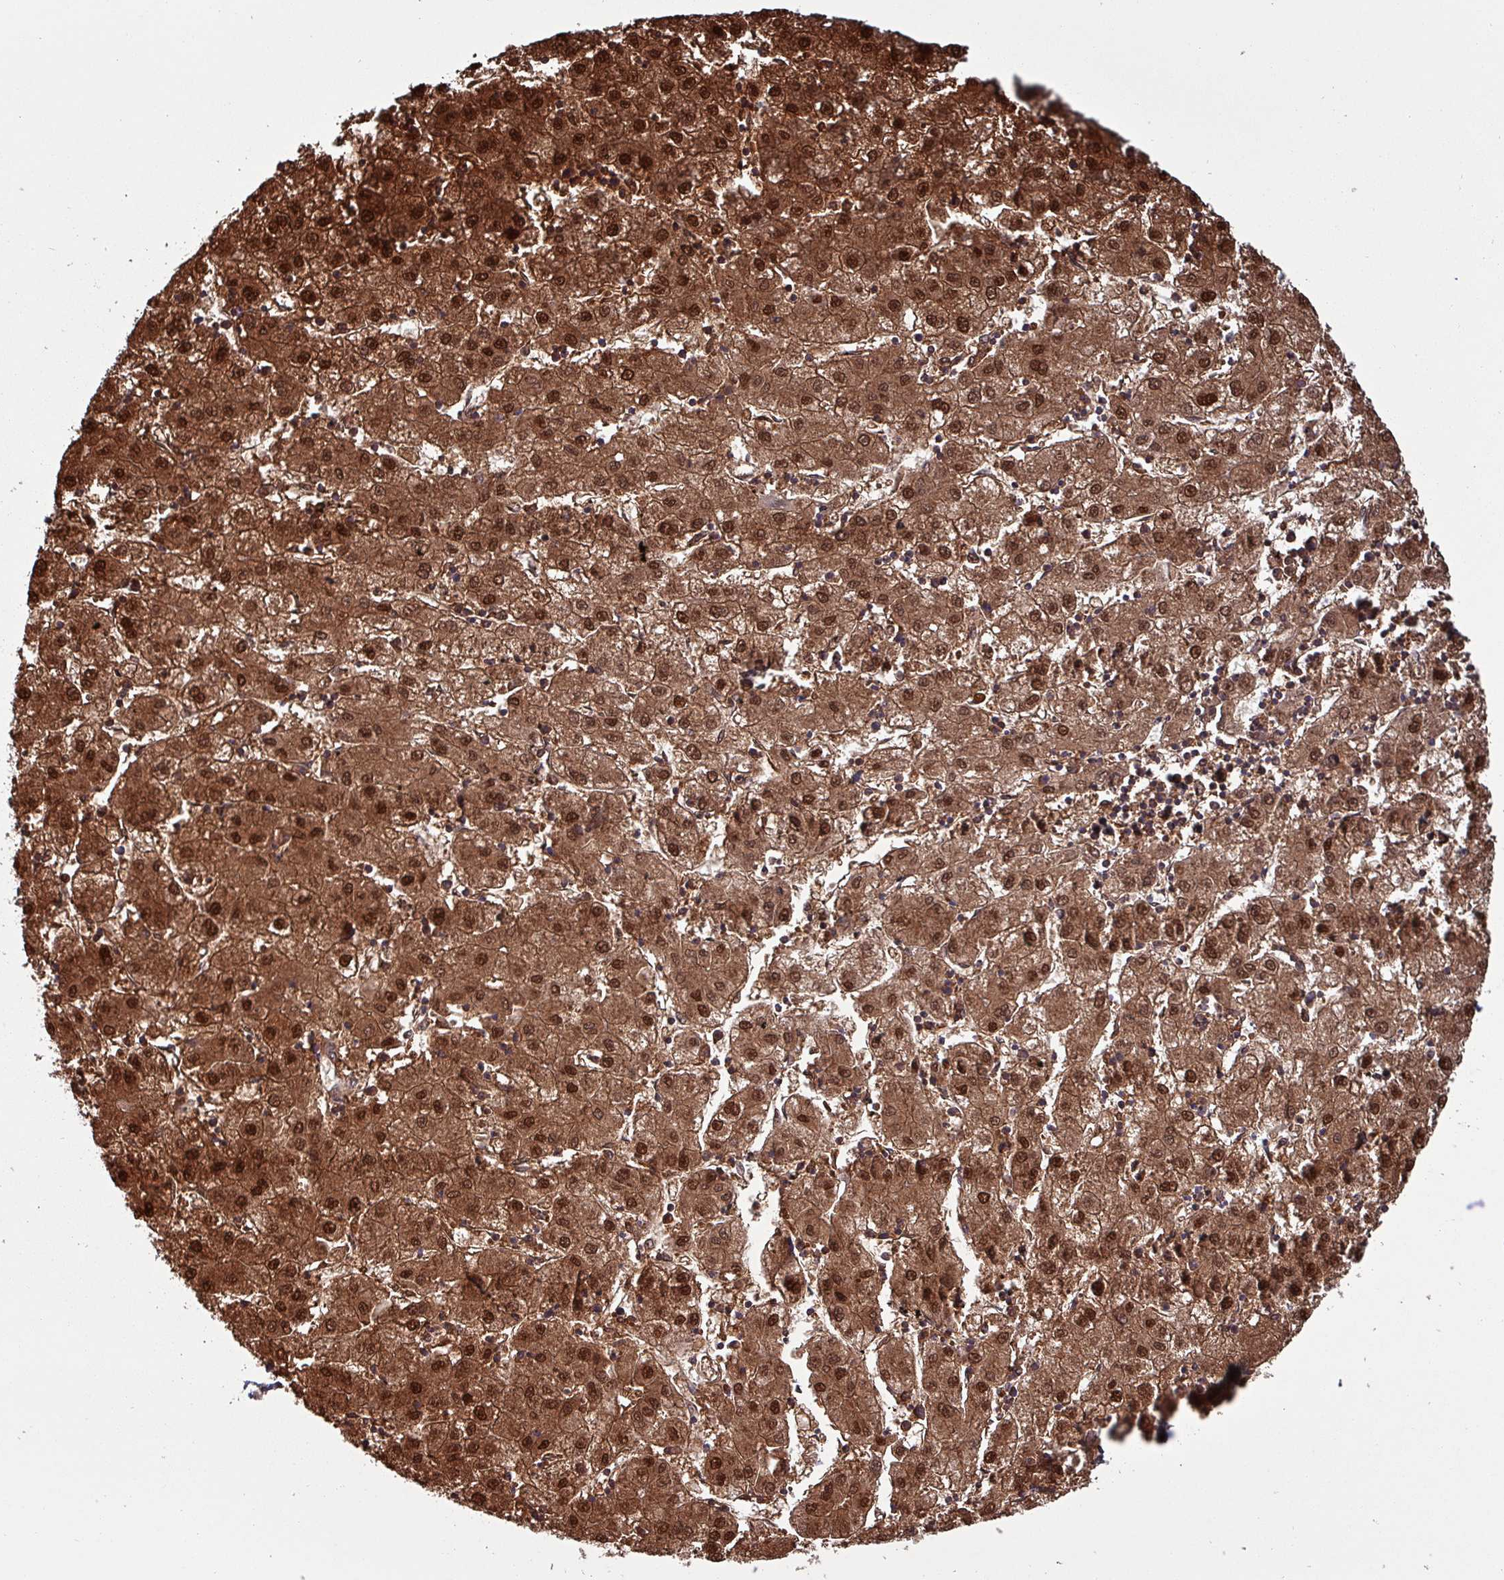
{"staining": {"intensity": "strong", "quantity": ">75%", "location": "cytoplasmic/membranous,nuclear"}, "tissue": "liver cancer", "cell_type": "Tumor cells", "image_type": "cancer", "snomed": [{"axis": "morphology", "description": "Carcinoma, Hepatocellular, NOS"}, {"axis": "topography", "description": "Liver"}], "caption": "Brown immunohistochemical staining in liver cancer shows strong cytoplasmic/membranous and nuclear expression in approximately >75% of tumor cells. Immunohistochemistry stains the protein of interest in brown and the nuclei are stained blue.", "gene": "PSMB8", "patient": {"sex": "male", "age": 72}}